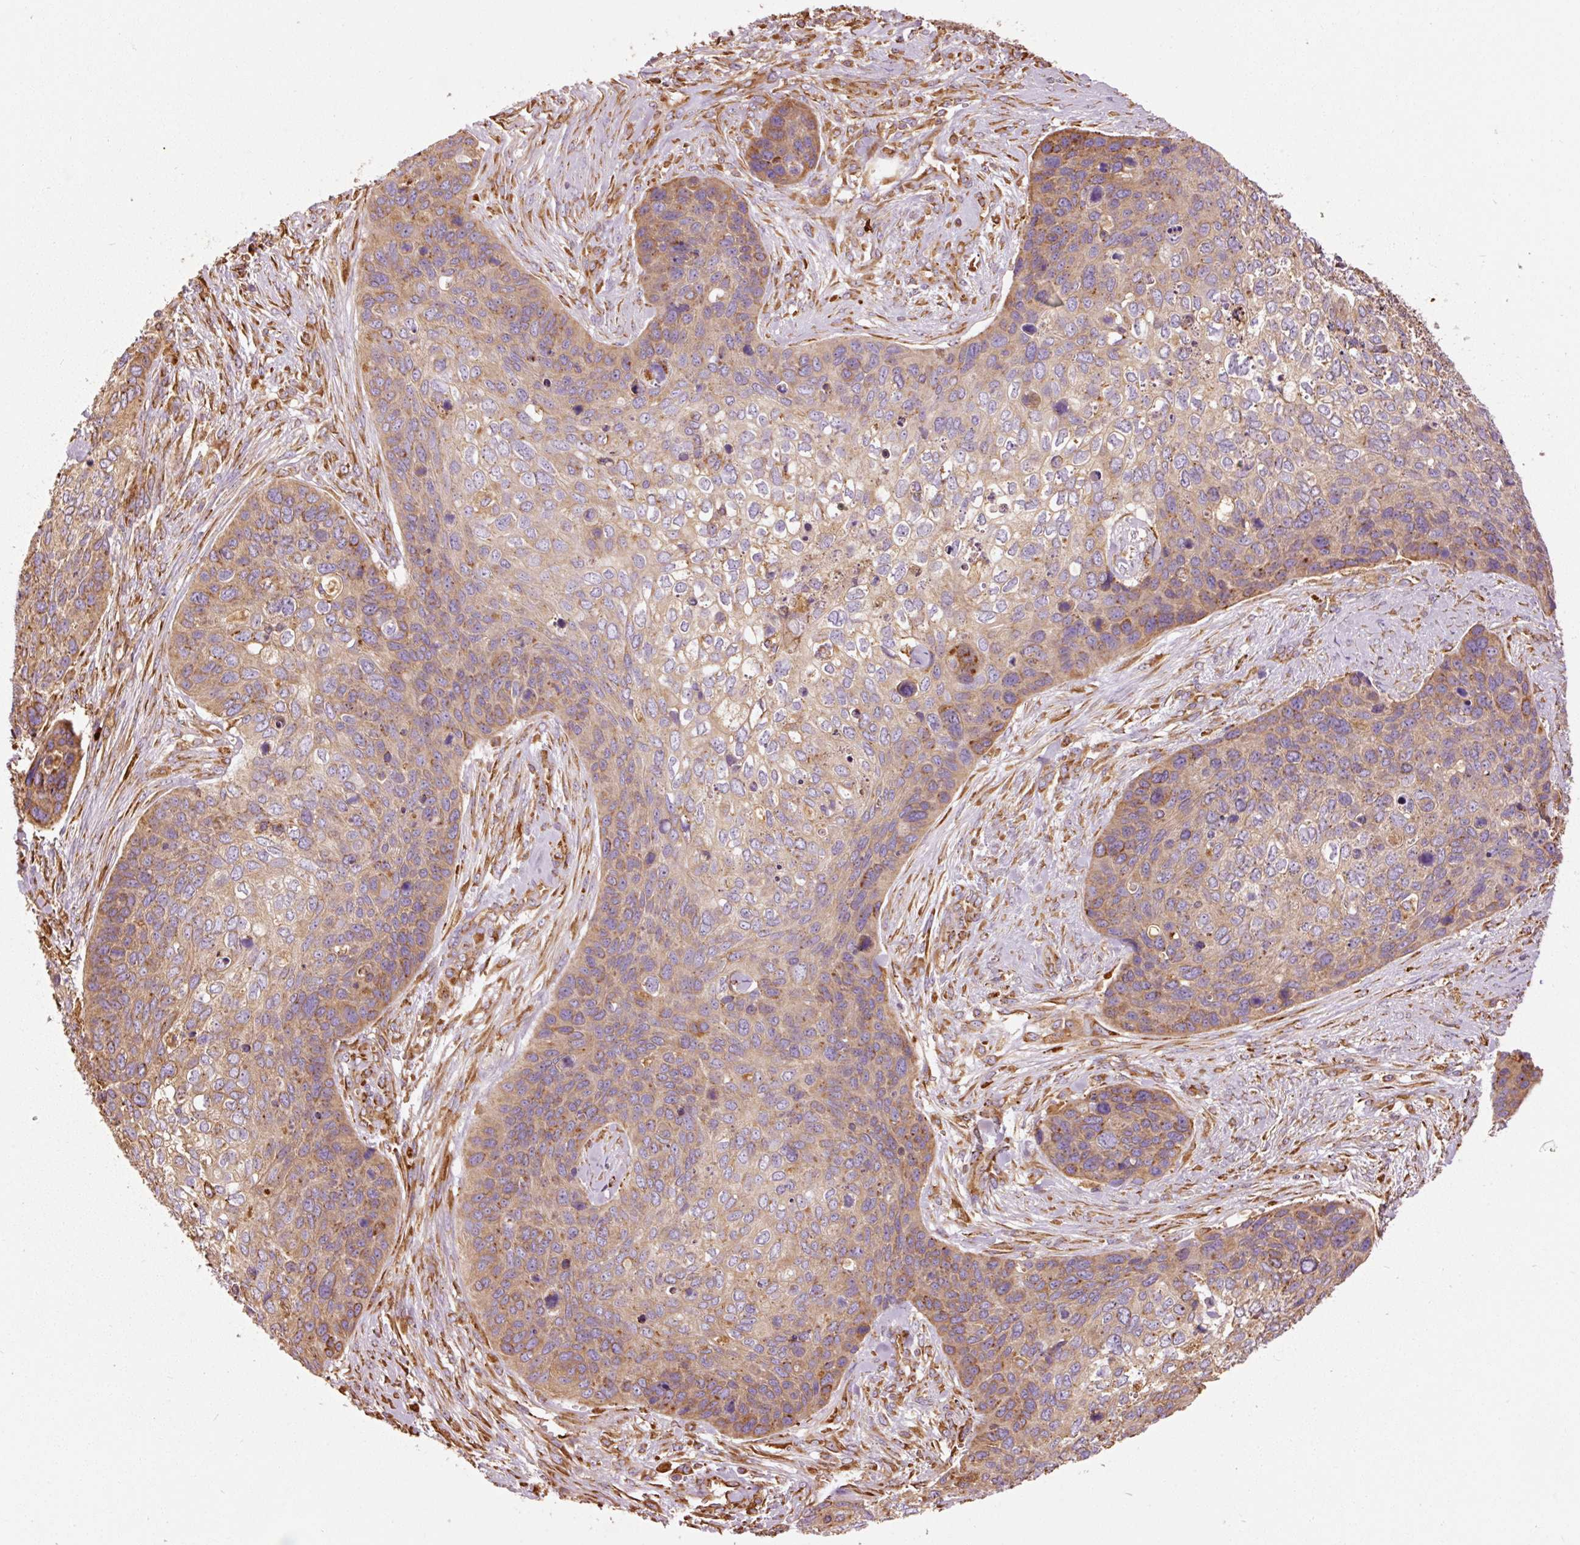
{"staining": {"intensity": "moderate", "quantity": ">75%", "location": "cytoplasmic/membranous"}, "tissue": "skin cancer", "cell_type": "Tumor cells", "image_type": "cancer", "snomed": [{"axis": "morphology", "description": "Basal cell carcinoma"}, {"axis": "topography", "description": "Skin"}], "caption": "The image exhibits staining of skin cancer (basal cell carcinoma), revealing moderate cytoplasmic/membranous protein staining (brown color) within tumor cells.", "gene": "KLC1", "patient": {"sex": "female", "age": 74}}